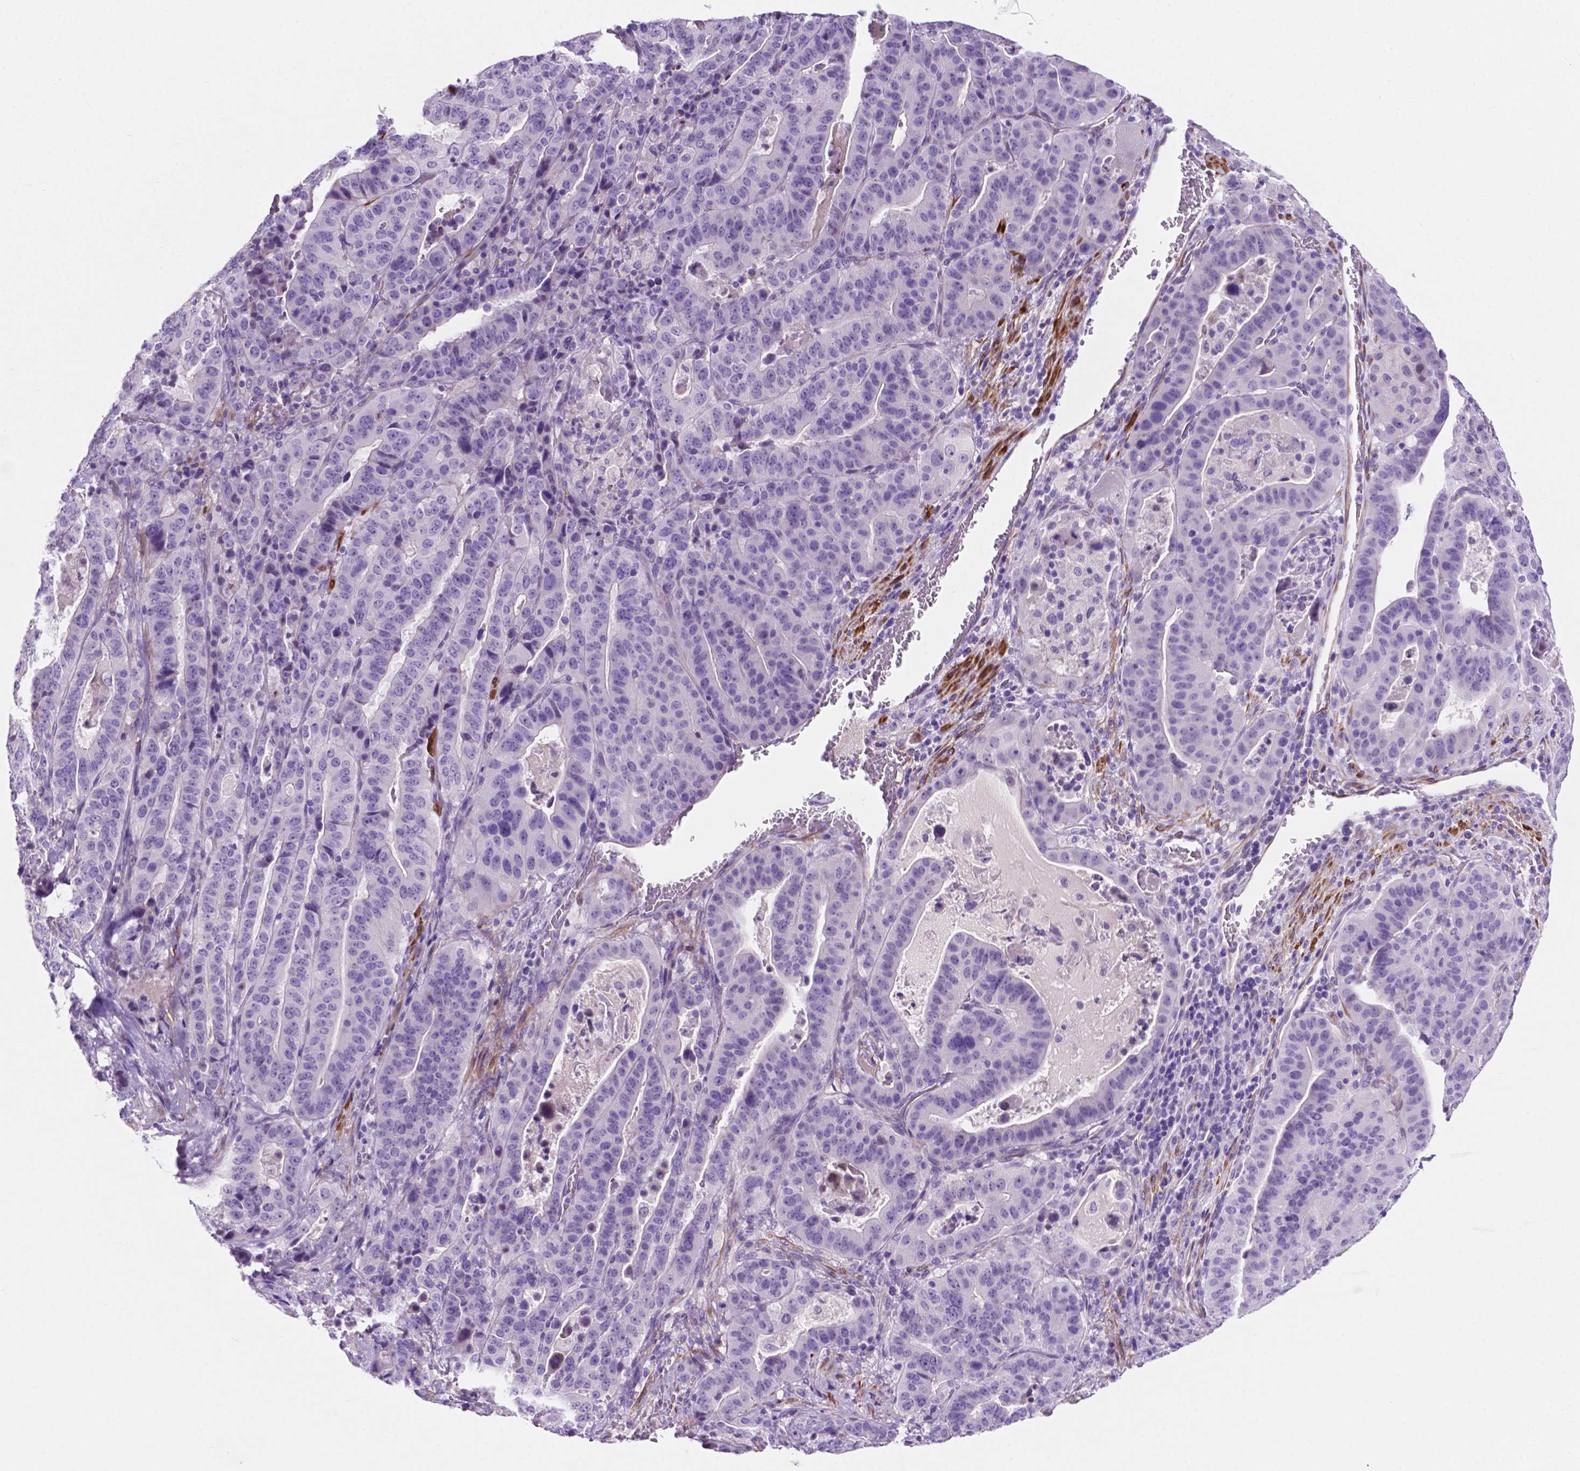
{"staining": {"intensity": "negative", "quantity": "none", "location": "none"}, "tissue": "stomach cancer", "cell_type": "Tumor cells", "image_type": "cancer", "snomed": [{"axis": "morphology", "description": "Adenocarcinoma, NOS"}, {"axis": "topography", "description": "Stomach"}], "caption": "Immunohistochemistry (IHC) histopathology image of human stomach cancer (adenocarcinoma) stained for a protein (brown), which demonstrates no staining in tumor cells.", "gene": "ASPG", "patient": {"sex": "male", "age": 48}}